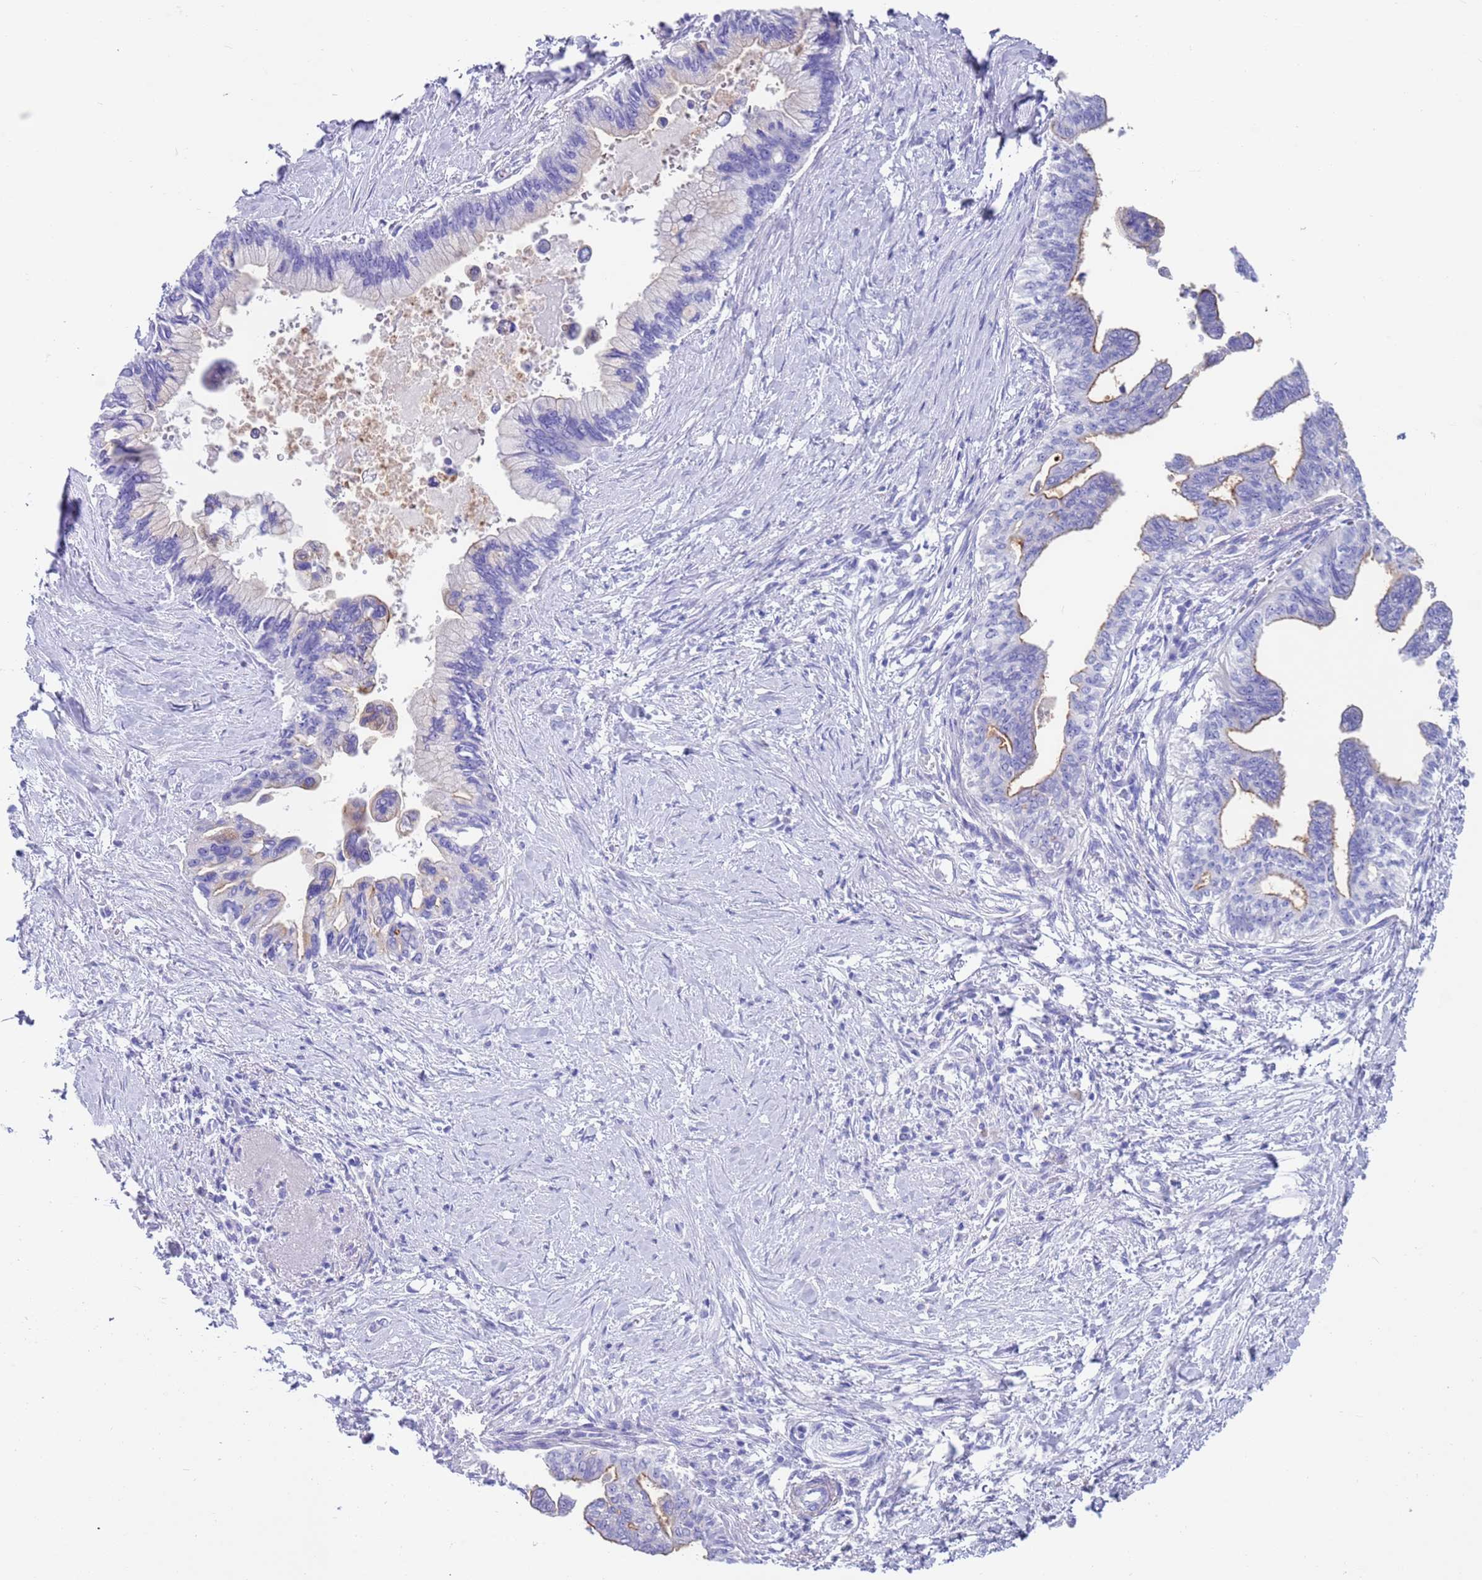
{"staining": {"intensity": "weak", "quantity": "<25%", "location": "cytoplasmic/membranous"}, "tissue": "pancreatic cancer", "cell_type": "Tumor cells", "image_type": "cancer", "snomed": [{"axis": "morphology", "description": "Adenocarcinoma, NOS"}, {"axis": "topography", "description": "Pancreas"}], "caption": "Pancreatic adenocarcinoma stained for a protein using immunohistochemistry shows no positivity tumor cells.", "gene": "CPXM2", "patient": {"sex": "female", "age": 83}}